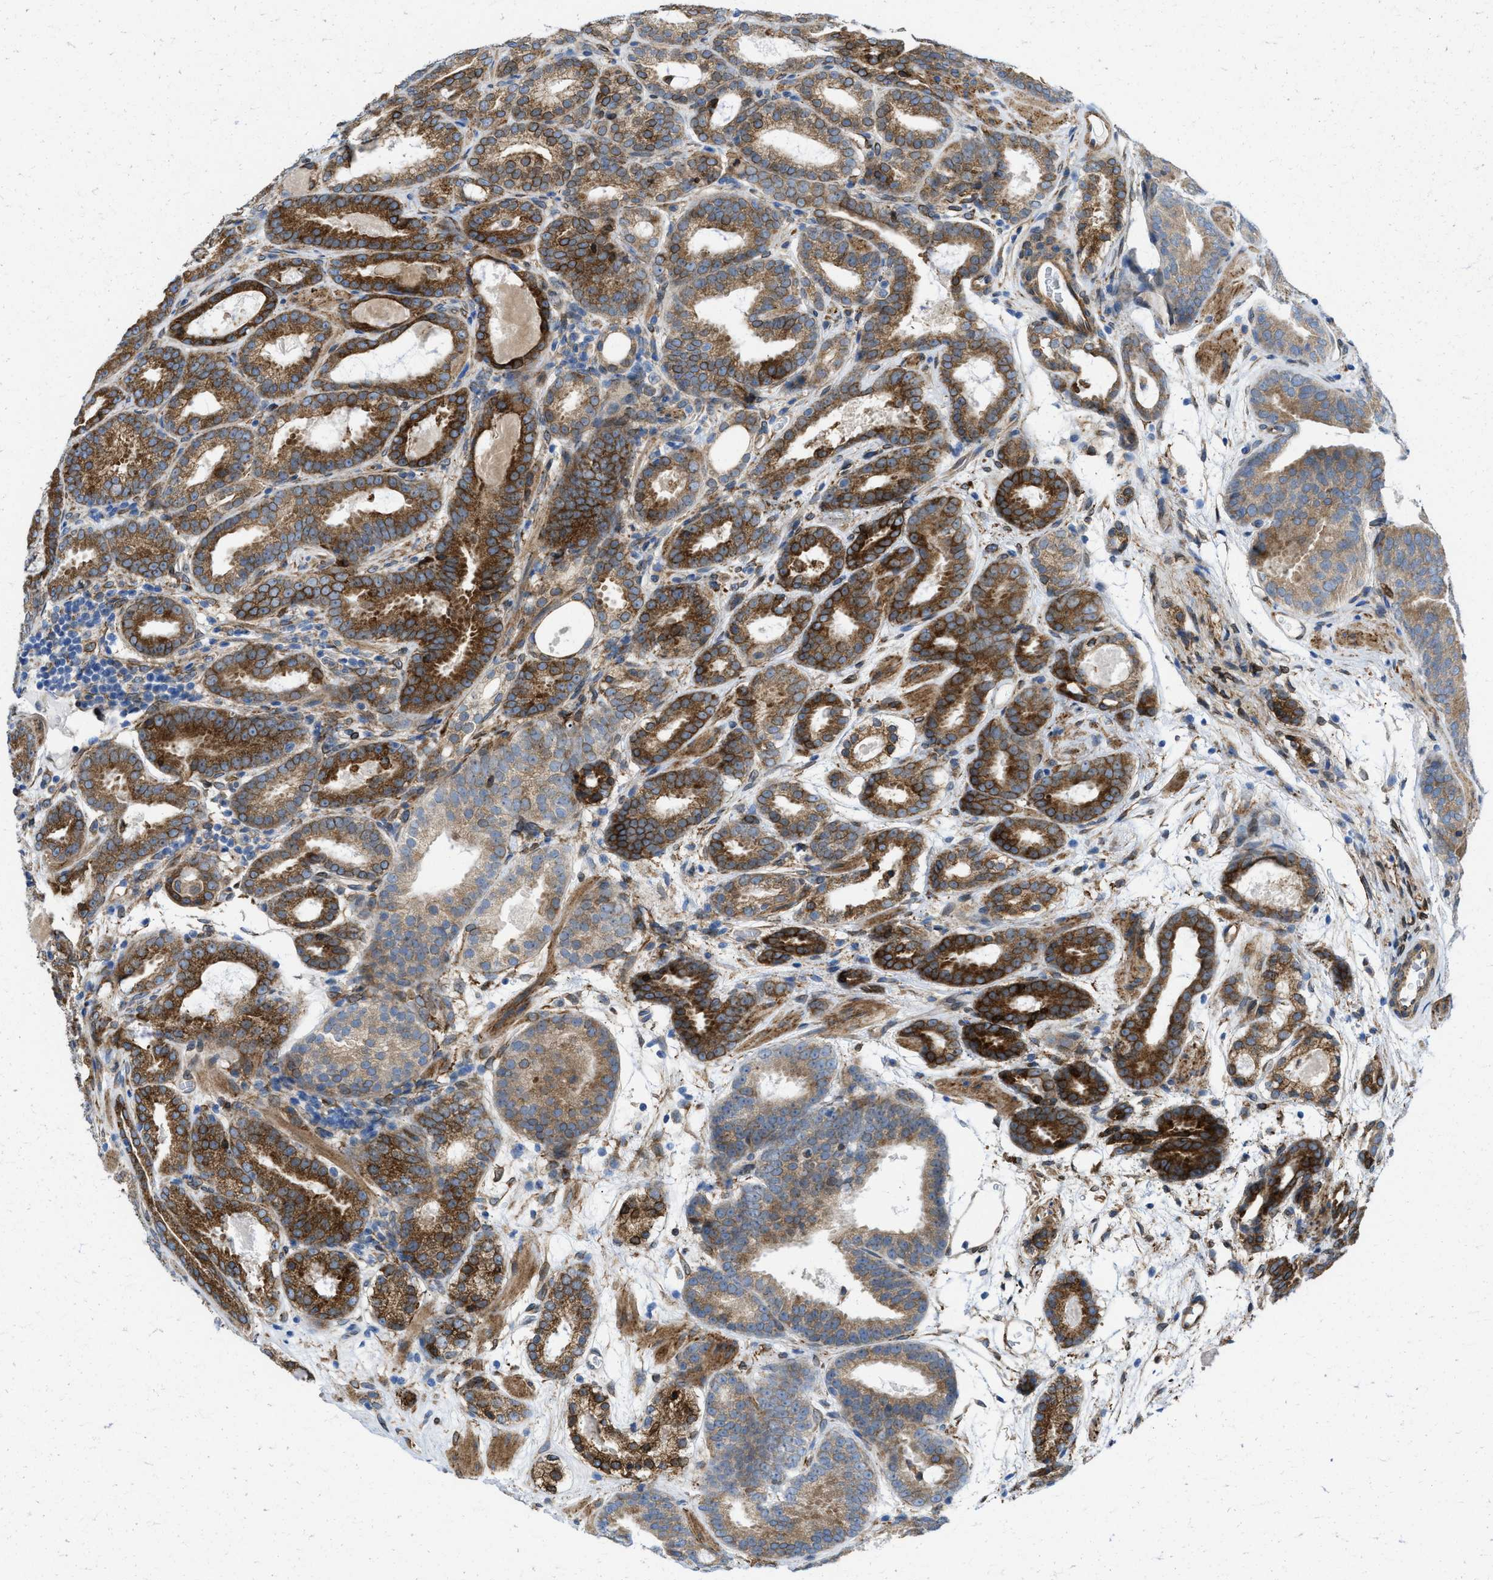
{"staining": {"intensity": "moderate", "quantity": ">75%", "location": "cytoplasmic/membranous"}, "tissue": "prostate cancer", "cell_type": "Tumor cells", "image_type": "cancer", "snomed": [{"axis": "morphology", "description": "Adenocarcinoma, Low grade"}, {"axis": "topography", "description": "Prostate"}], "caption": "Prostate cancer (low-grade adenocarcinoma) stained with a brown dye reveals moderate cytoplasmic/membranous positive staining in about >75% of tumor cells.", "gene": "ERLIN2", "patient": {"sex": "male", "age": 69}}